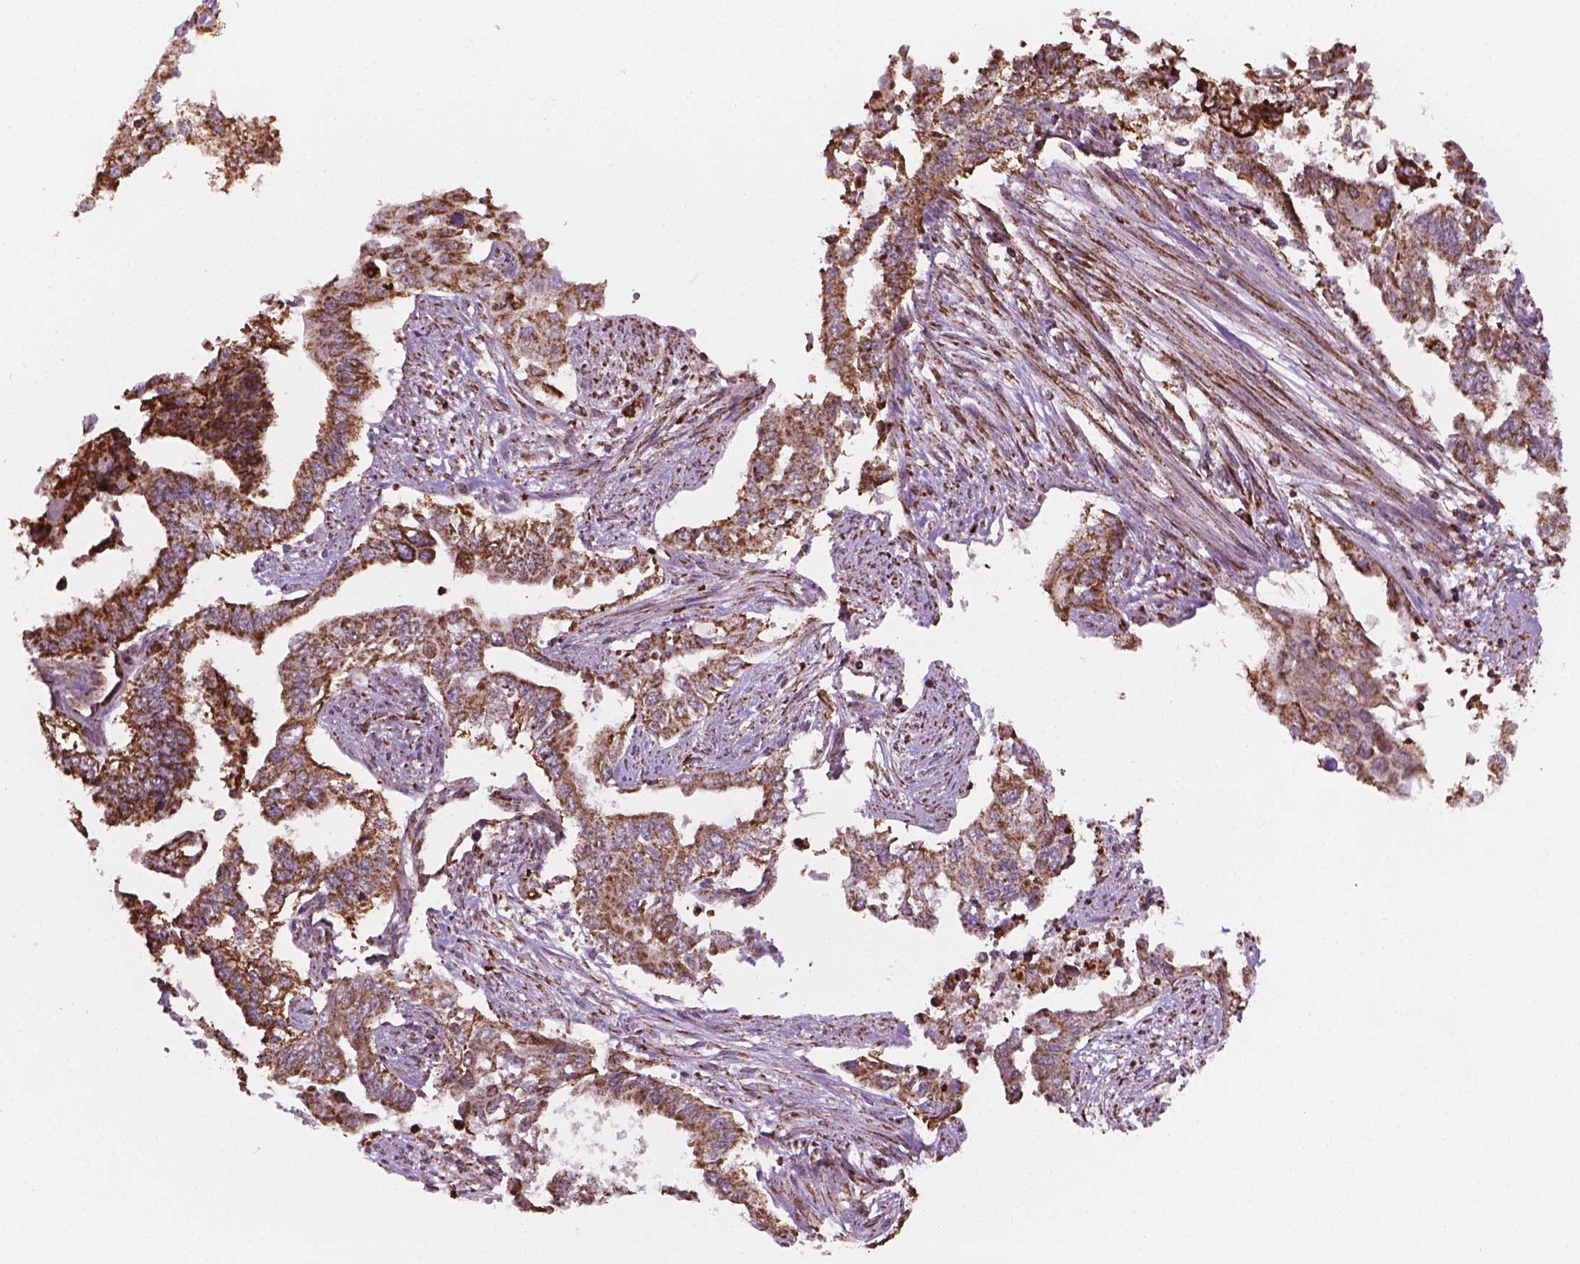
{"staining": {"intensity": "moderate", "quantity": ">75%", "location": "cytoplasmic/membranous"}, "tissue": "endometrial cancer", "cell_type": "Tumor cells", "image_type": "cancer", "snomed": [{"axis": "morphology", "description": "Adenocarcinoma, NOS"}, {"axis": "topography", "description": "Uterus"}], "caption": "A micrograph of endometrial cancer (adenocarcinoma) stained for a protein displays moderate cytoplasmic/membranous brown staining in tumor cells.", "gene": "HS3ST3A1", "patient": {"sex": "female", "age": 59}}